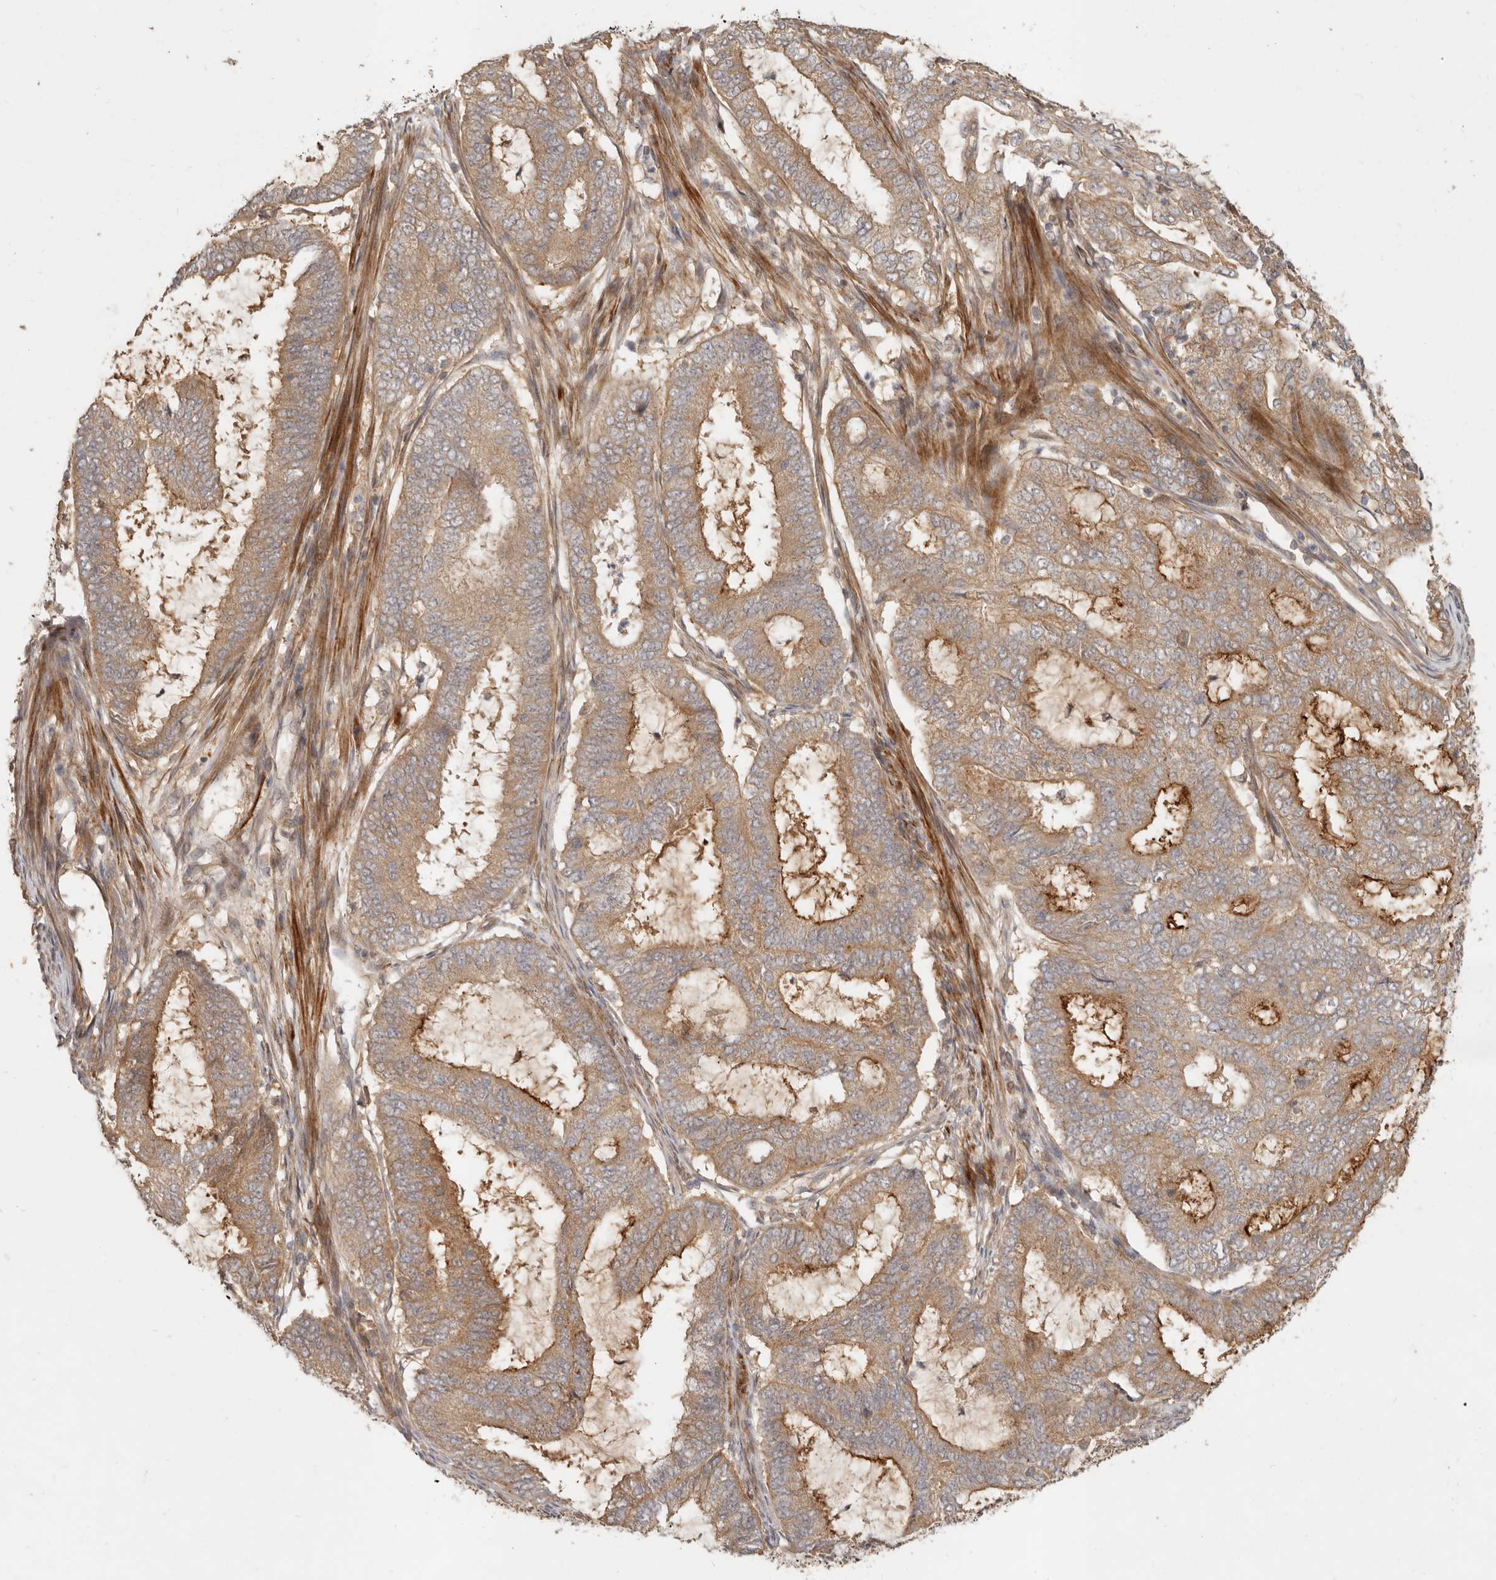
{"staining": {"intensity": "moderate", "quantity": ">75%", "location": "cytoplasmic/membranous"}, "tissue": "endometrial cancer", "cell_type": "Tumor cells", "image_type": "cancer", "snomed": [{"axis": "morphology", "description": "Adenocarcinoma, NOS"}, {"axis": "topography", "description": "Endometrium"}], "caption": "Protein expression analysis of adenocarcinoma (endometrial) demonstrates moderate cytoplasmic/membranous positivity in about >75% of tumor cells.", "gene": "VIPR1", "patient": {"sex": "female", "age": 51}}